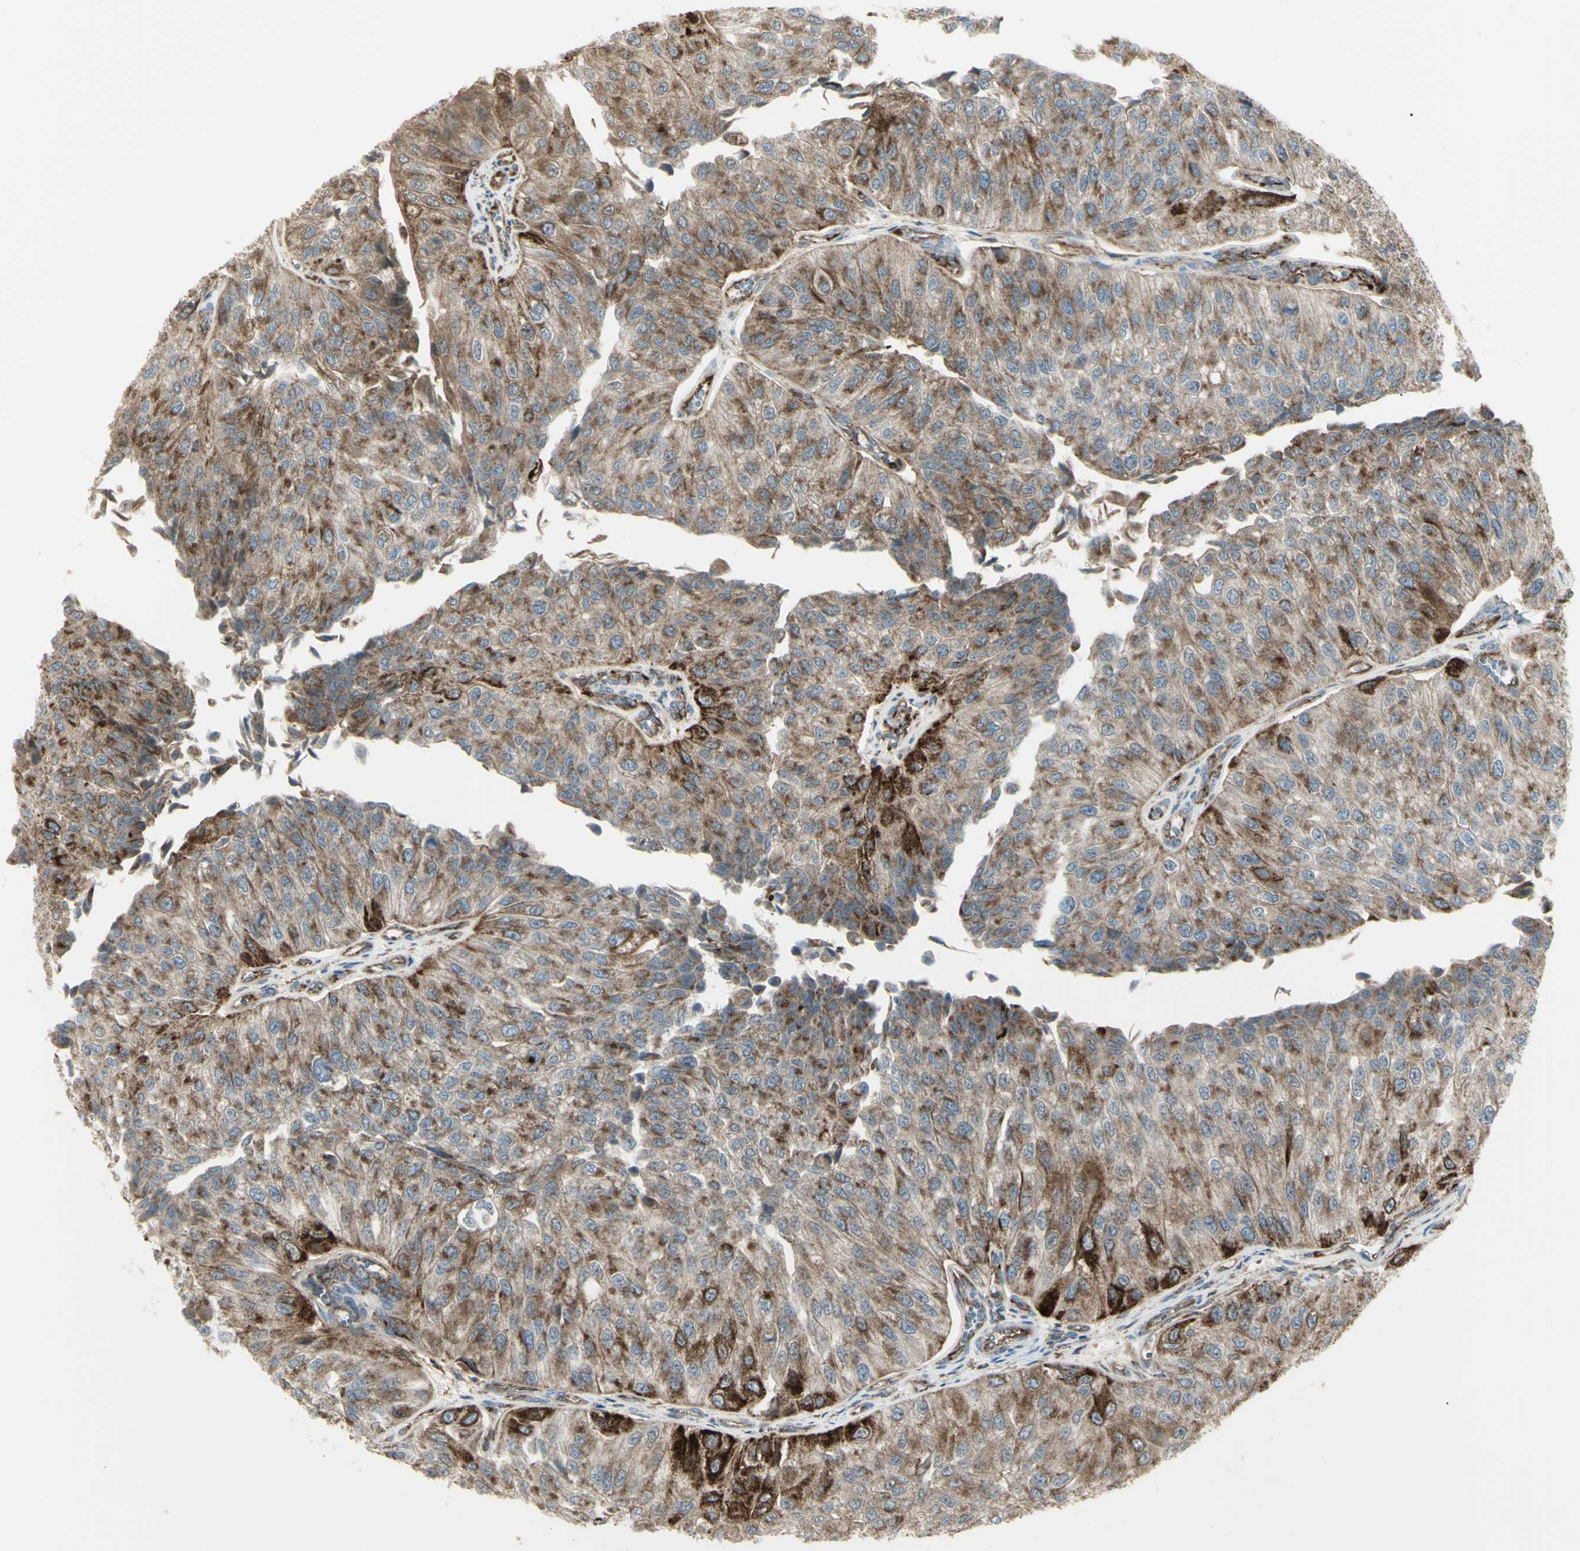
{"staining": {"intensity": "moderate", "quantity": ">75%", "location": "cytoplasmic/membranous"}, "tissue": "urothelial cancer", "cell_type": "Tumor cells", "image_type": "cancer", "snomed": [{"axis": "morphology", "description": "Urothelial carcinoma, High grade"}, {"axis": "topography", "description": "Kidney"}, {"axis": "topography", "description": "Urinary bladder"}], "caption": "An immunohistochemistry (IHC) image of neoplastic tissue is shown. Protein staining in brown labels moderate cytoplasmic/membranous positivity in high-grade urothelial carcinoma within tumor cells.", "gene": "CYB5R1", "patient": {"sex": "male", "age": 77}}